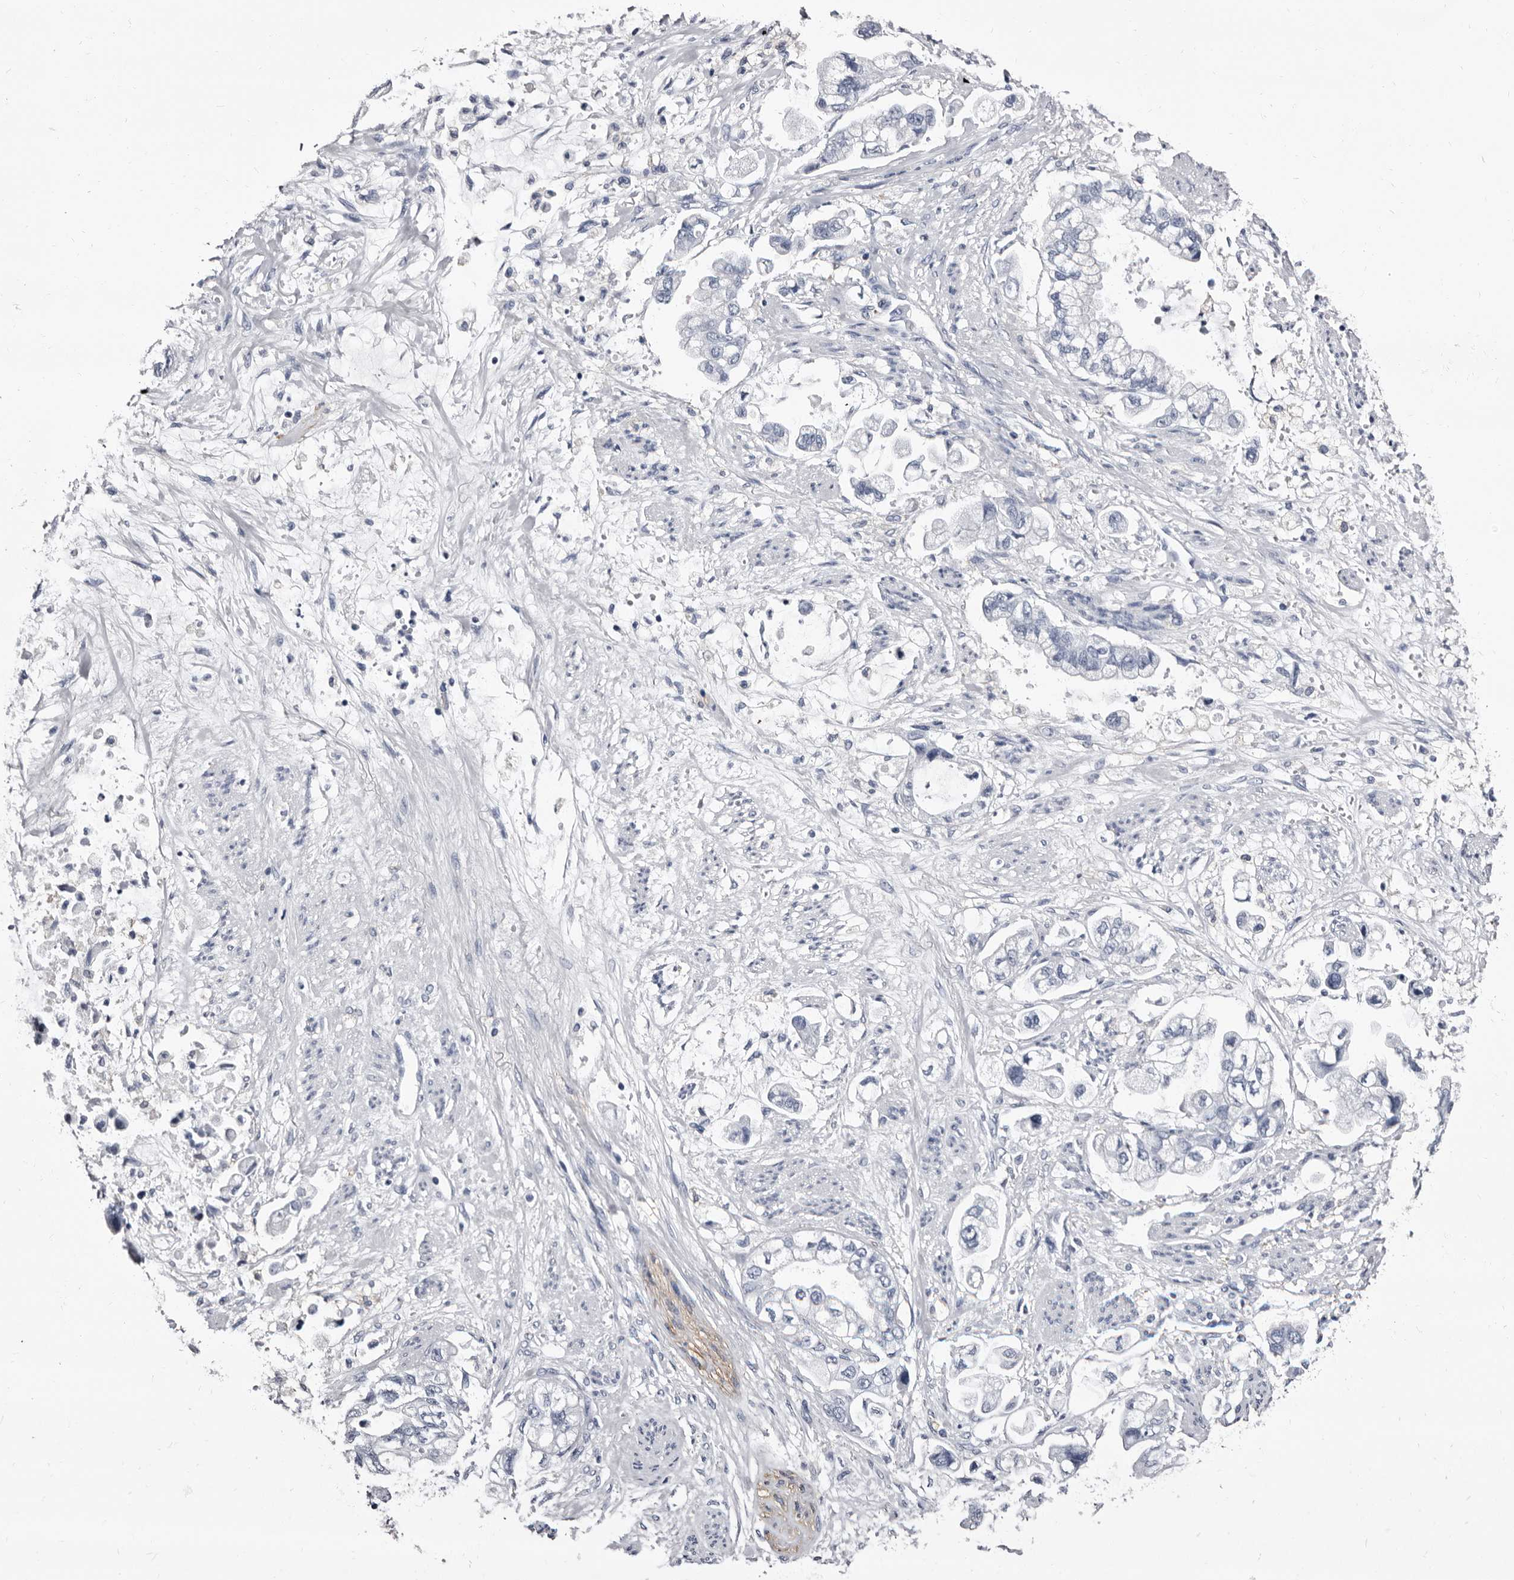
{"staining": {"intensity": "negative", "quantity": "none", "location": "none"}, "tissue": "stomach cancer", "cell_type": "Tumor cells", "image_type": "cancer", "snomed": [{"axis": "morphology", "description": "Adenocarcinoma, NOS"}, {"axis": "topography", "description": "Stomach"}], "caption": "Stomach adenocarcinoma was stained to show a protein in brown. There is no significant positivity in tumor cells.", "gene": "EPB41L3", "patient": {"sex": "male", "age": 62}}